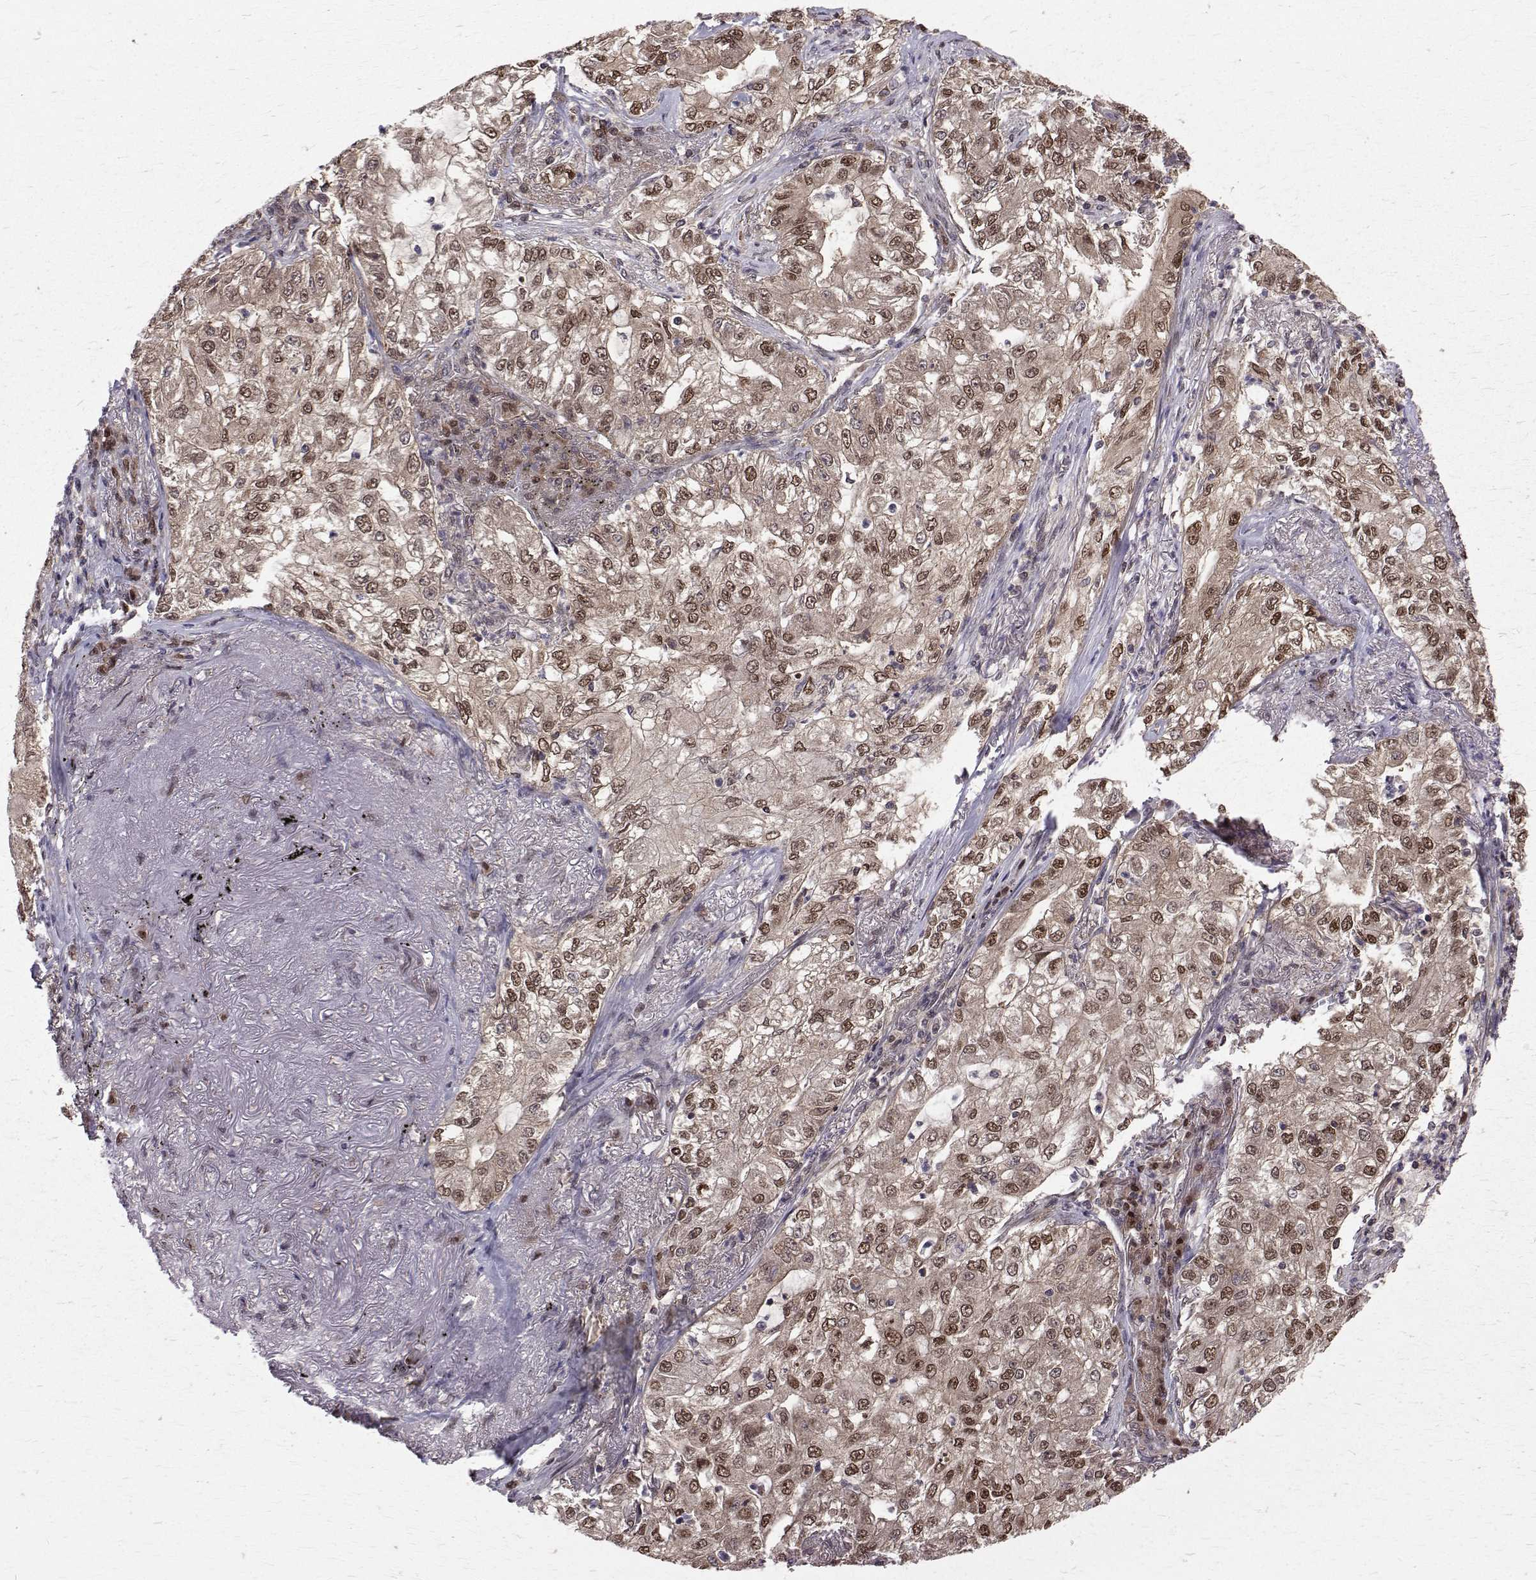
{"staining": {"intensity": "moderate", "quantity": ">75%", "location": "cytoplasmic/membranous,nuclear"}, "tissue": "lung cancer", "cell_type": "Tumor cells", "image_type": "cancer", "snomed": [{"axis": "morphology", "description": "Adenocarcinoma, NOS"}, {"axis": "topography", "description": "Lung"}], "caption": "A medium amount of moderate cytoplasmic/membranous and nuclear positivity is appreciated in about >75% of tumor cells in lung cancer tissue.", "gene": "NIF3L1", "patient": {"sex": "female", "age": 73}}